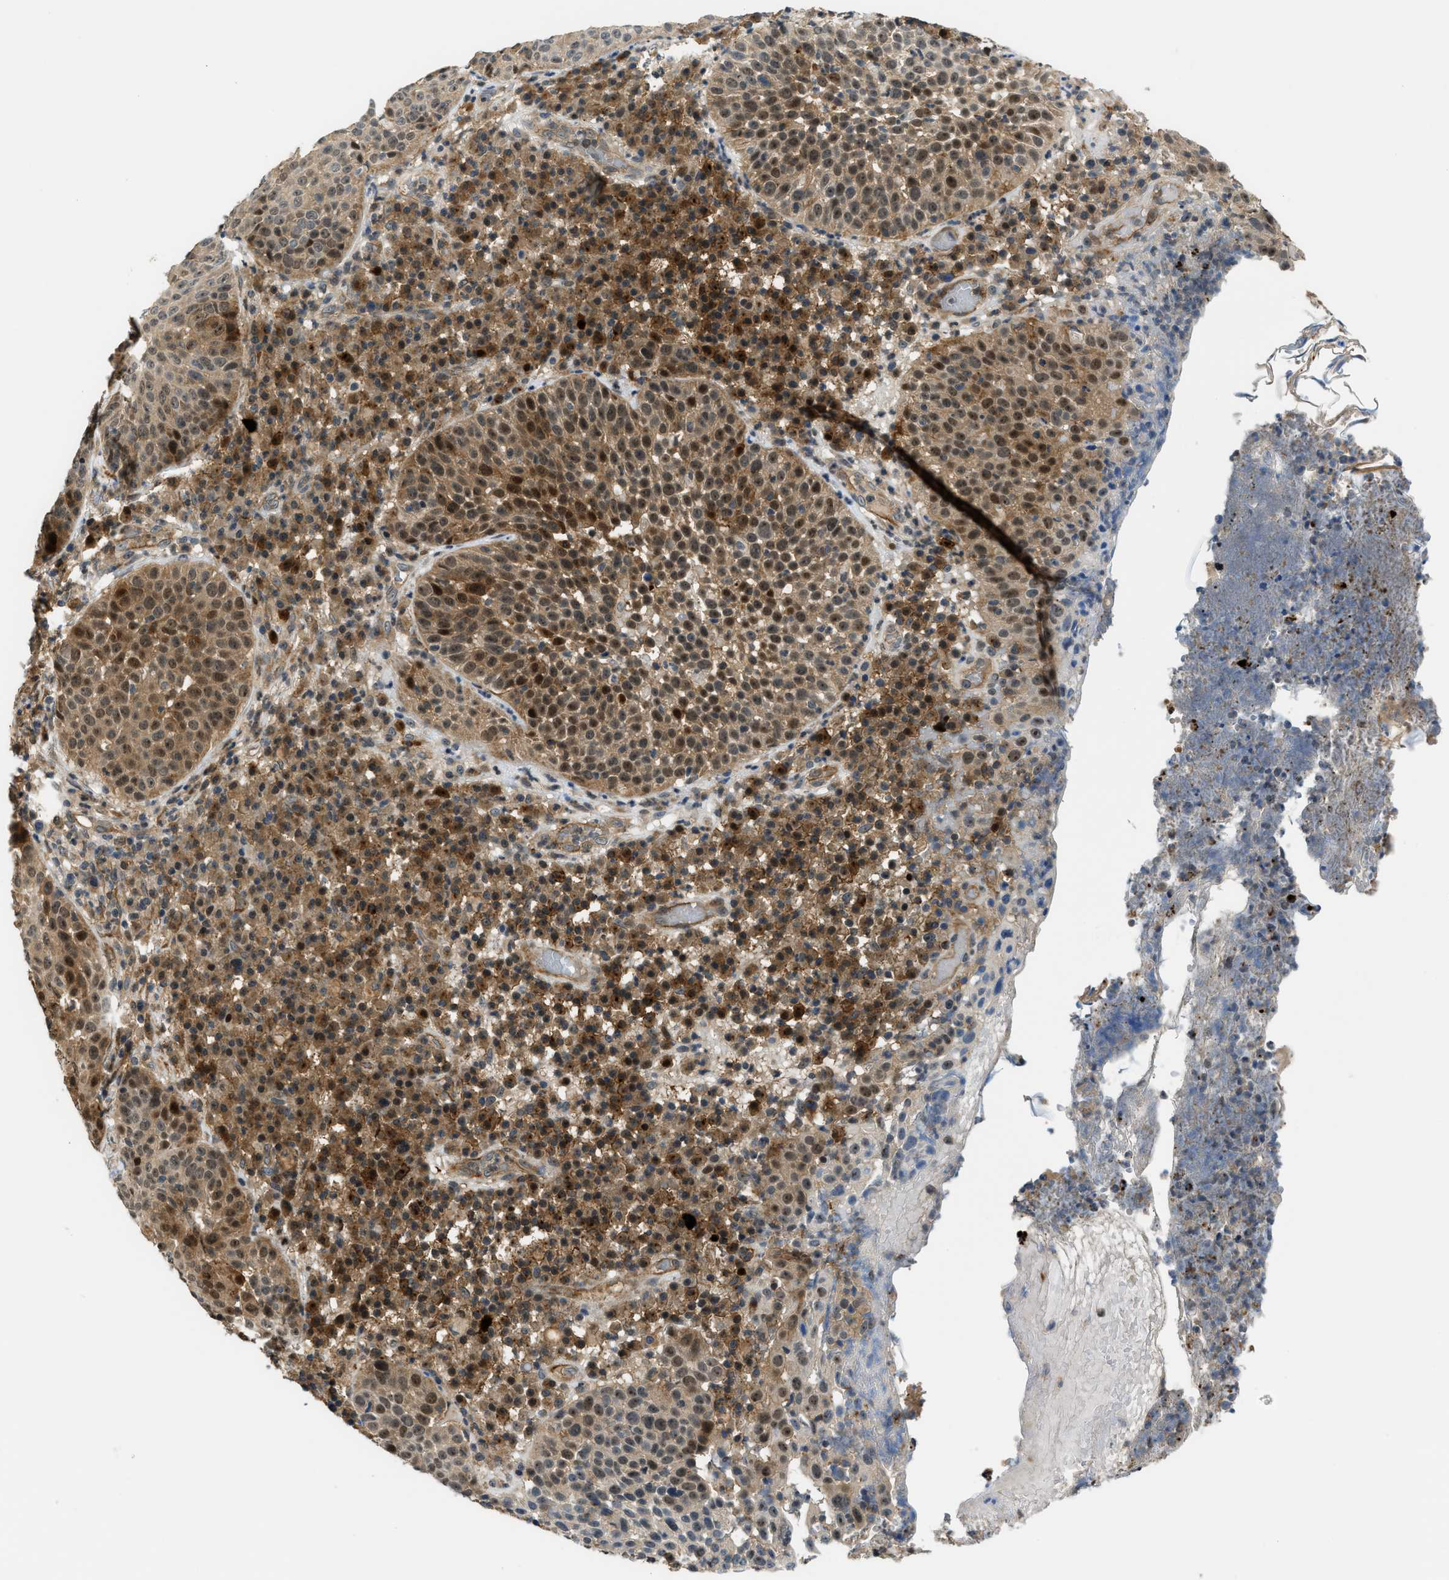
{"staining": {"intensity": "moderate", "quantity": ">75%", "location": "cytoplasmic/membranous,nuclear"}, "tissue": "skin cancer", "cell_type": "Tumor cells", "image_type": "cancer", "snomed": [{"axis": "morphology", "description": "Squamous cell carcinoma in situ, NOS"}, {"axis": "morphology", "description": "Squamous cell carcinoma, NOS"}, {"axis": "topography", "description": "Skin"}], "caption": "A brown stain labels moderate cytoplasmic/membranous and nuclear staining of a protein in human squamous cell carcinoma in situ (skin) tumor cells.", "gene": "TRAK2", "patient": {"sex": "male", "age": 93}}